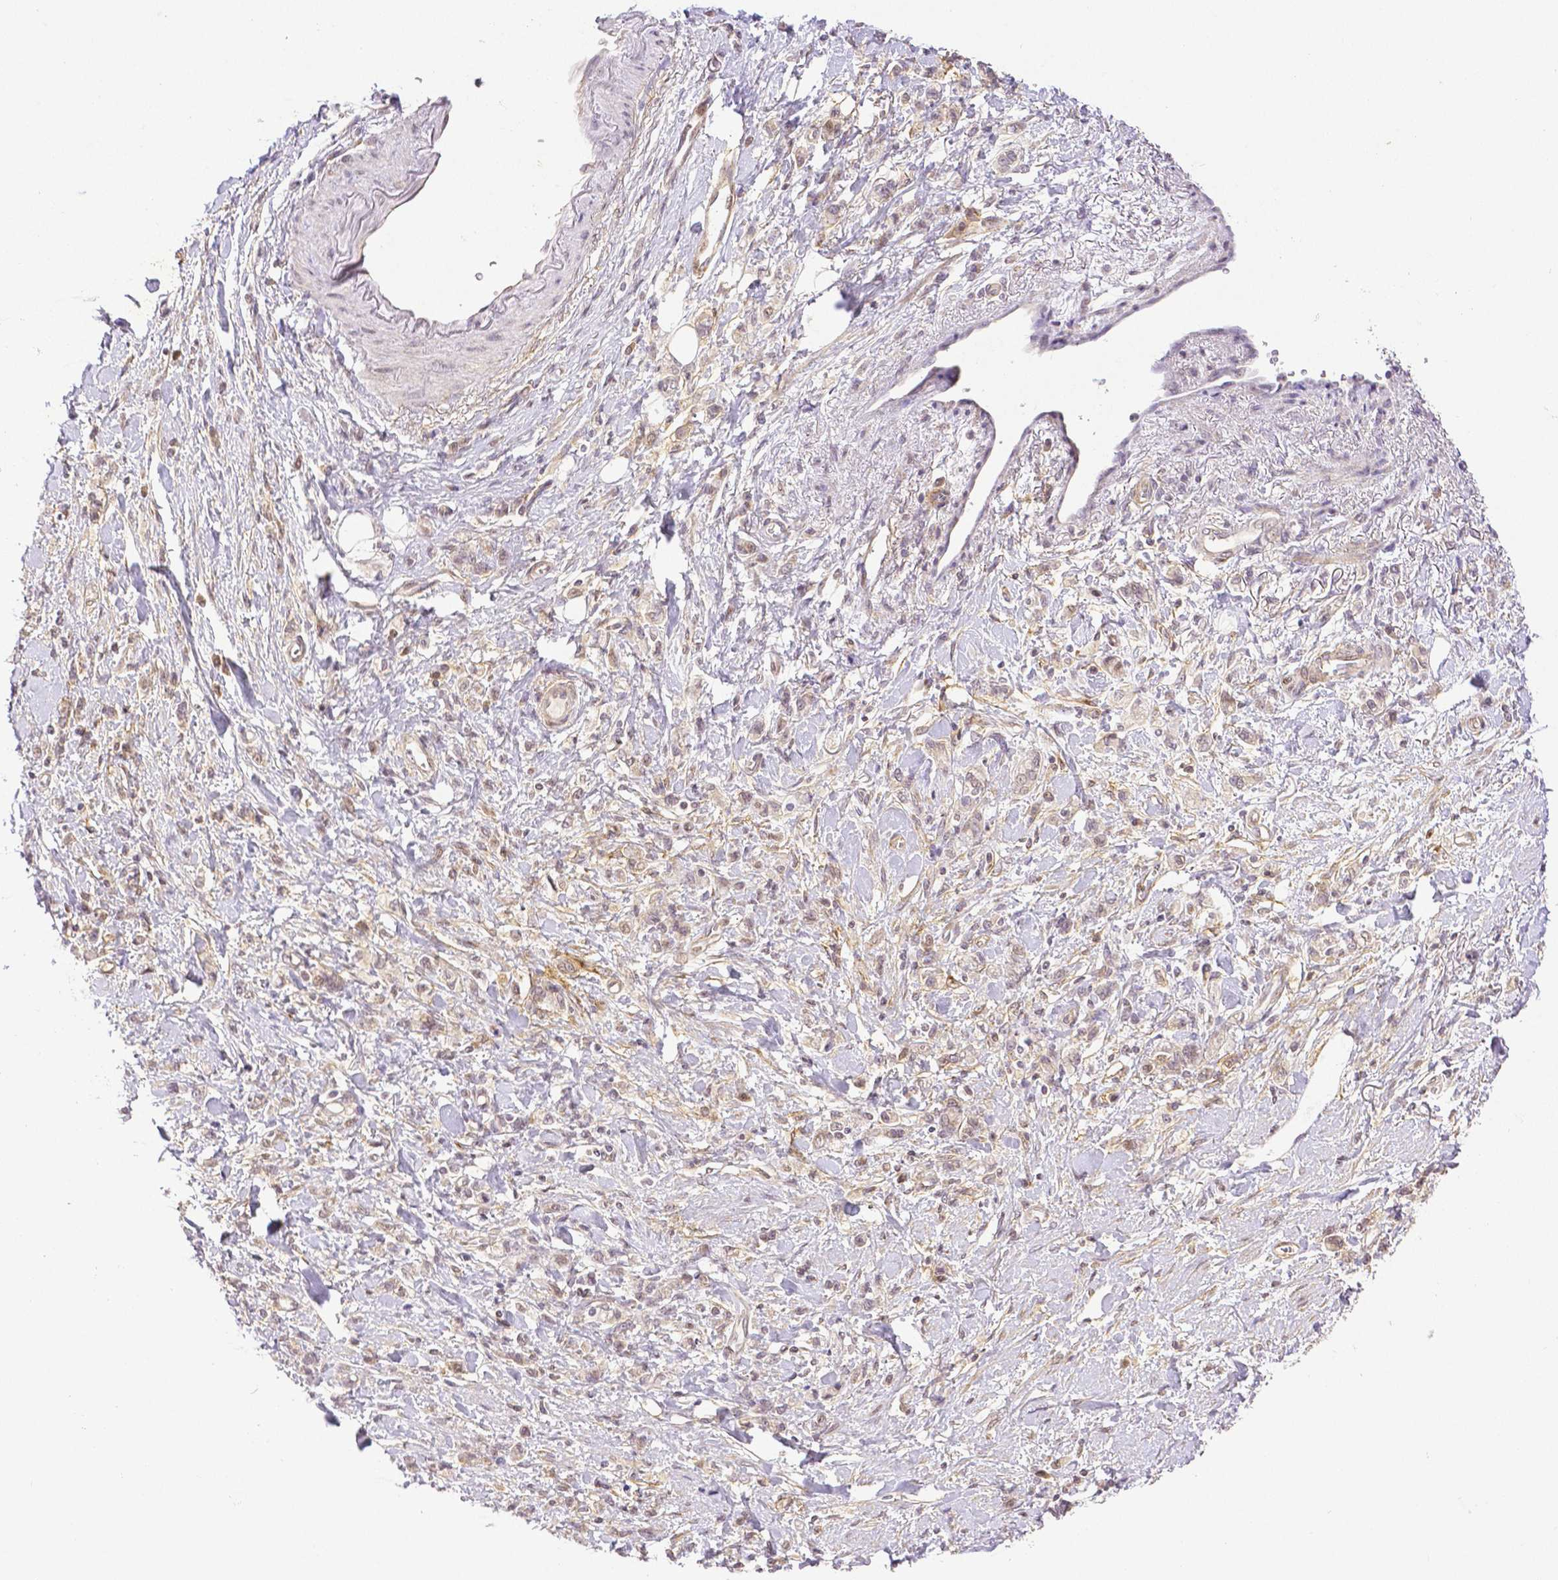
{"staining": {"intensity": "negative", "quantity": "none", "location": "none"}, "tissue": "stomach cancer", "cell_type": "Tumor cells", "image_type": "cancer", "snomed": [{"axis": "morphology", "description": "Adenocarcinoma, NOS"}, {"axis": "topography", "description": "Stomach"}], "caption": "Adenocarcinoma (stomach) stained for a protein using immunohistochemistry displays no staining tumor cells.", "gene": "THY1", "patient": {"sex": "male", "age": 77}}